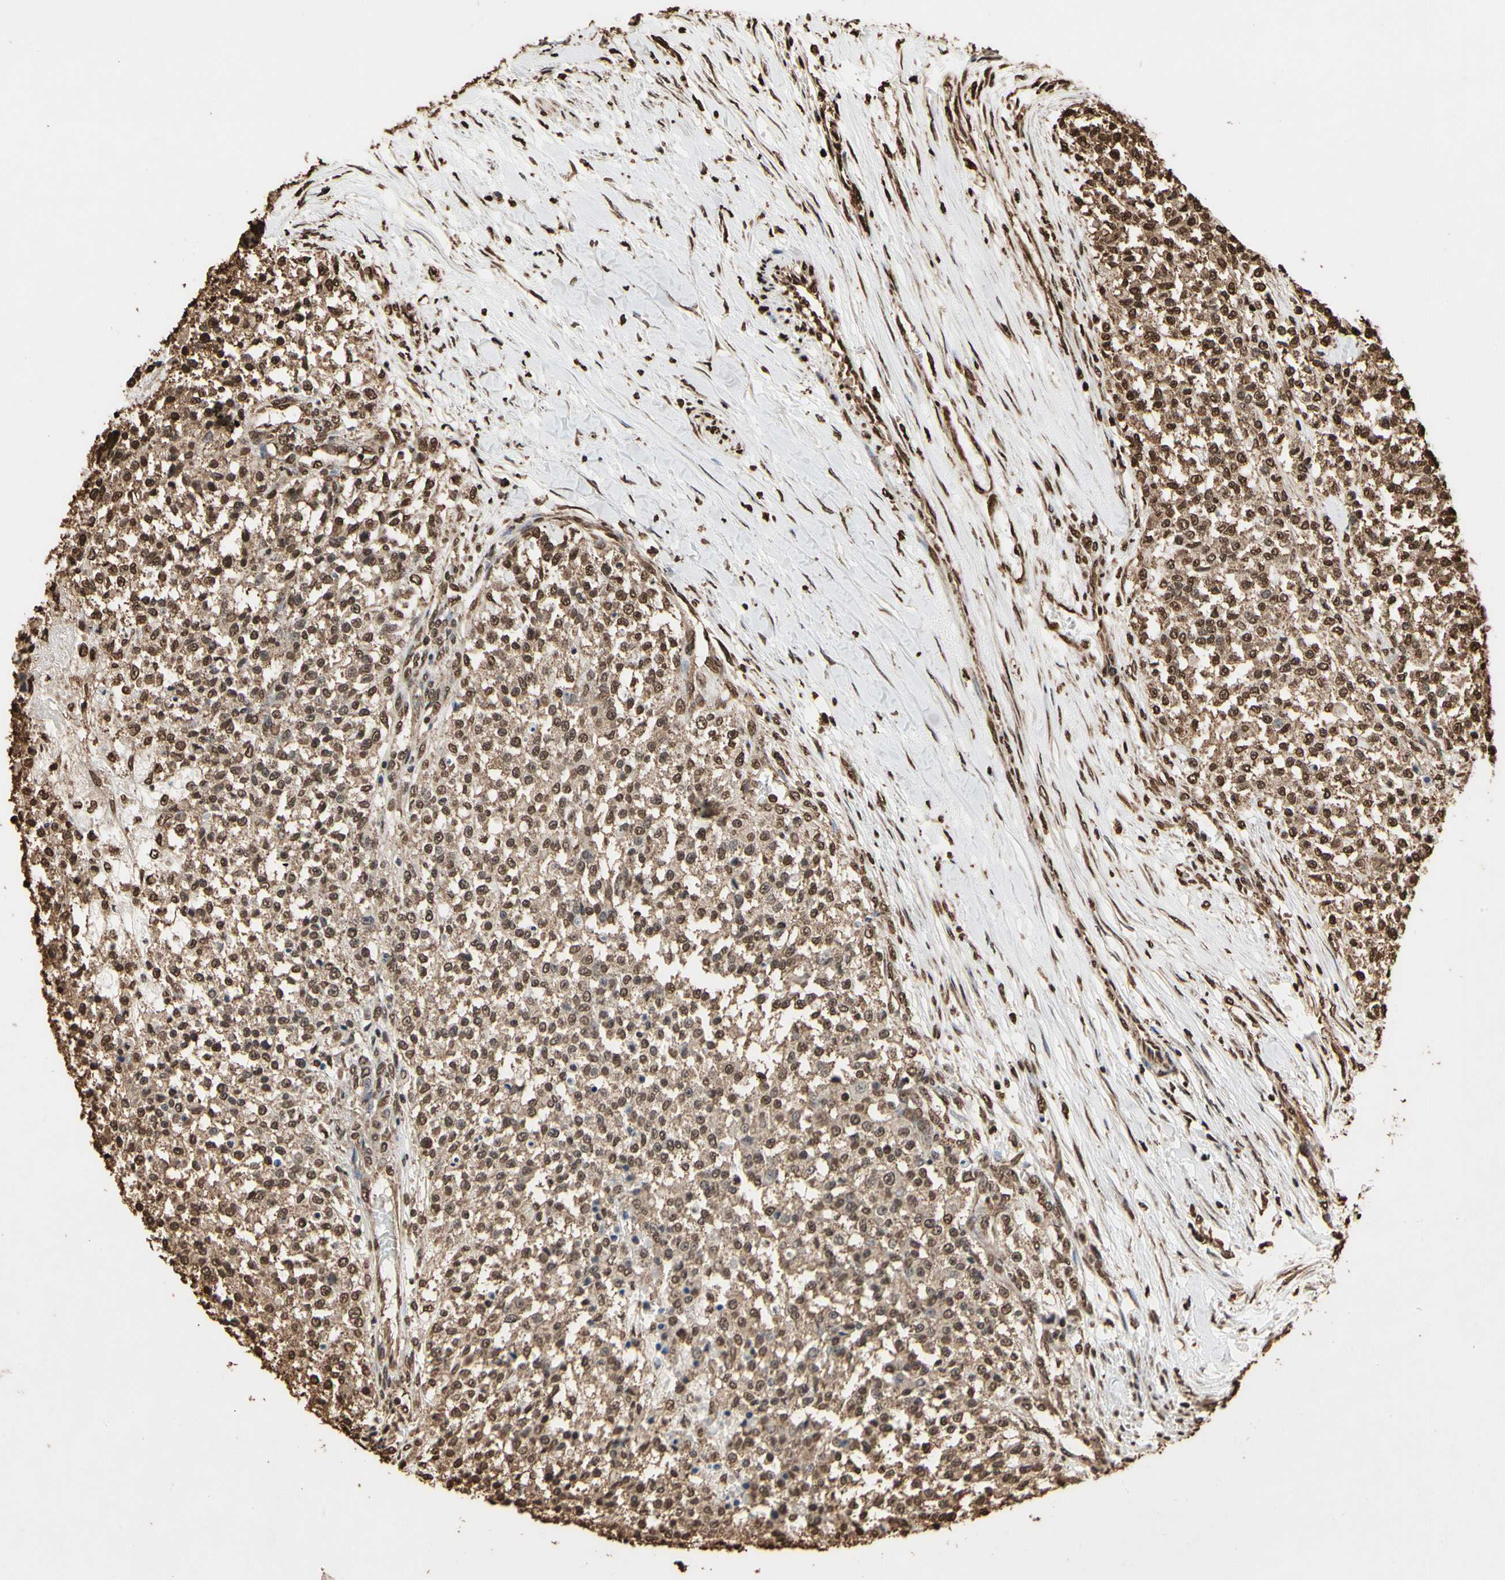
{"staining": {"intensity": "strong", "quantity": ">75%", "location": "cytoplasmic/membranous,nuclear"}, "tissue": "testis cancer", "cell_type": "Tumor cells", "image_type": "cancer", "snomed": [{"axis": "morphology", "description": "Seminoma, NOS"}, {"axis": "topography", "description": "Testis"}], "caption": "Protein expression analysis of testis cancer shows strong cytoplasmic/membranous and nuclear positivity in about >75% of tumor cells.", "gene": "HNRNPK", "patient": {"sex": "male", "age": 59}}